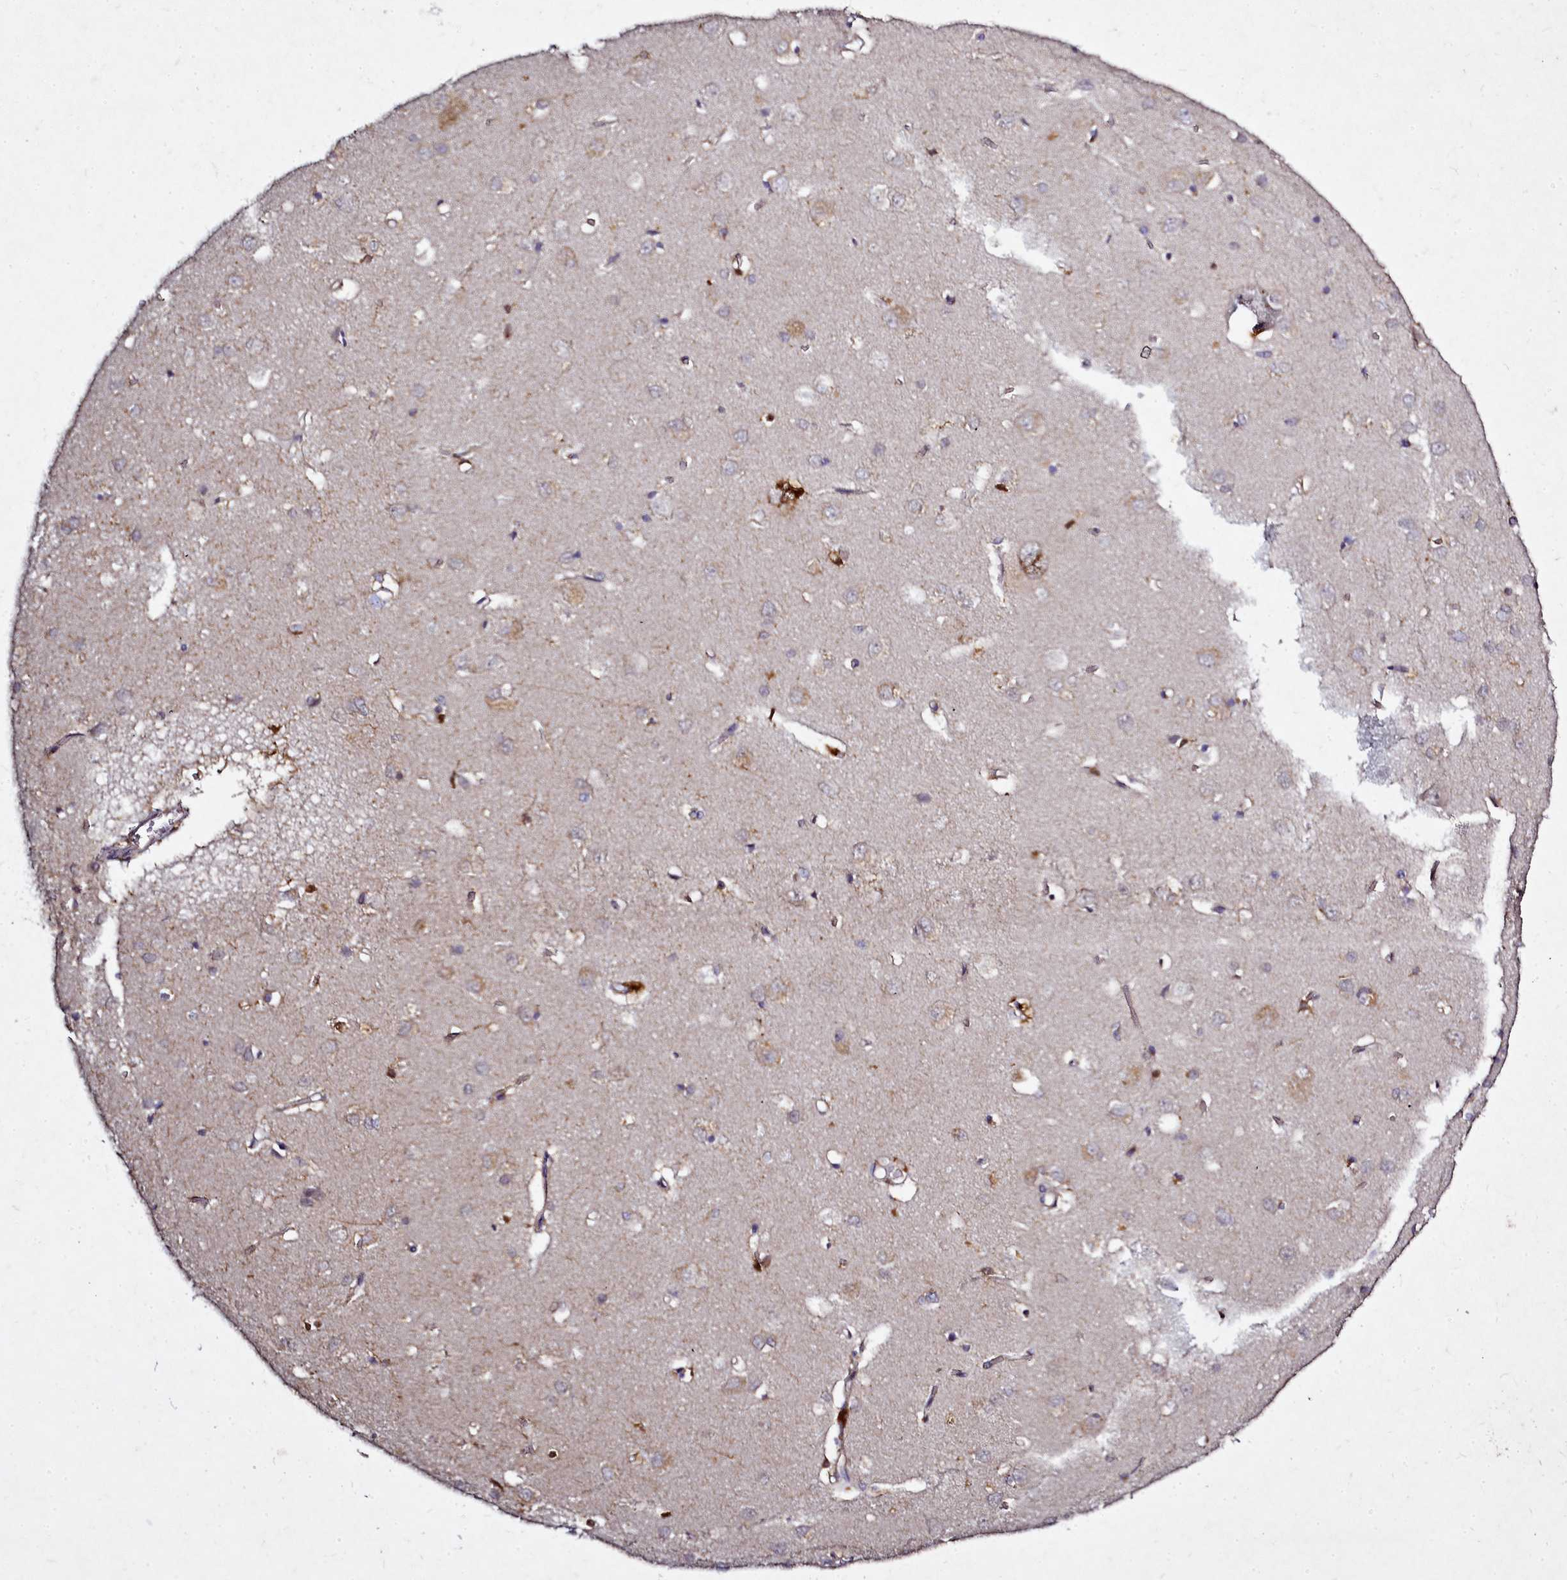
{"staining": {"intensity": "moderate", "quantity": ">75%", "location": "cytoplasmic/membranous"}, "tissue": "cerebral cortex", "cell_type": "Endothelial cells", "image_type": "normal", "snomed": [{"axis": "morphology", "description": "Normal tissue, NOS"}, {"axis": "topography", "description": "Cerebral cortex"}], "caption": "The immunohistochemical stain shows moderate cytoplasmic/membranous positivity in endothelial cells of normal cerebral cortex. (DAB (3,3'-diaminobenzidine) = brown stain, brightfield microscopy at high magnification).", "gene": "NCKAP1L", "patient": {"sex": "female", "age": 64}}